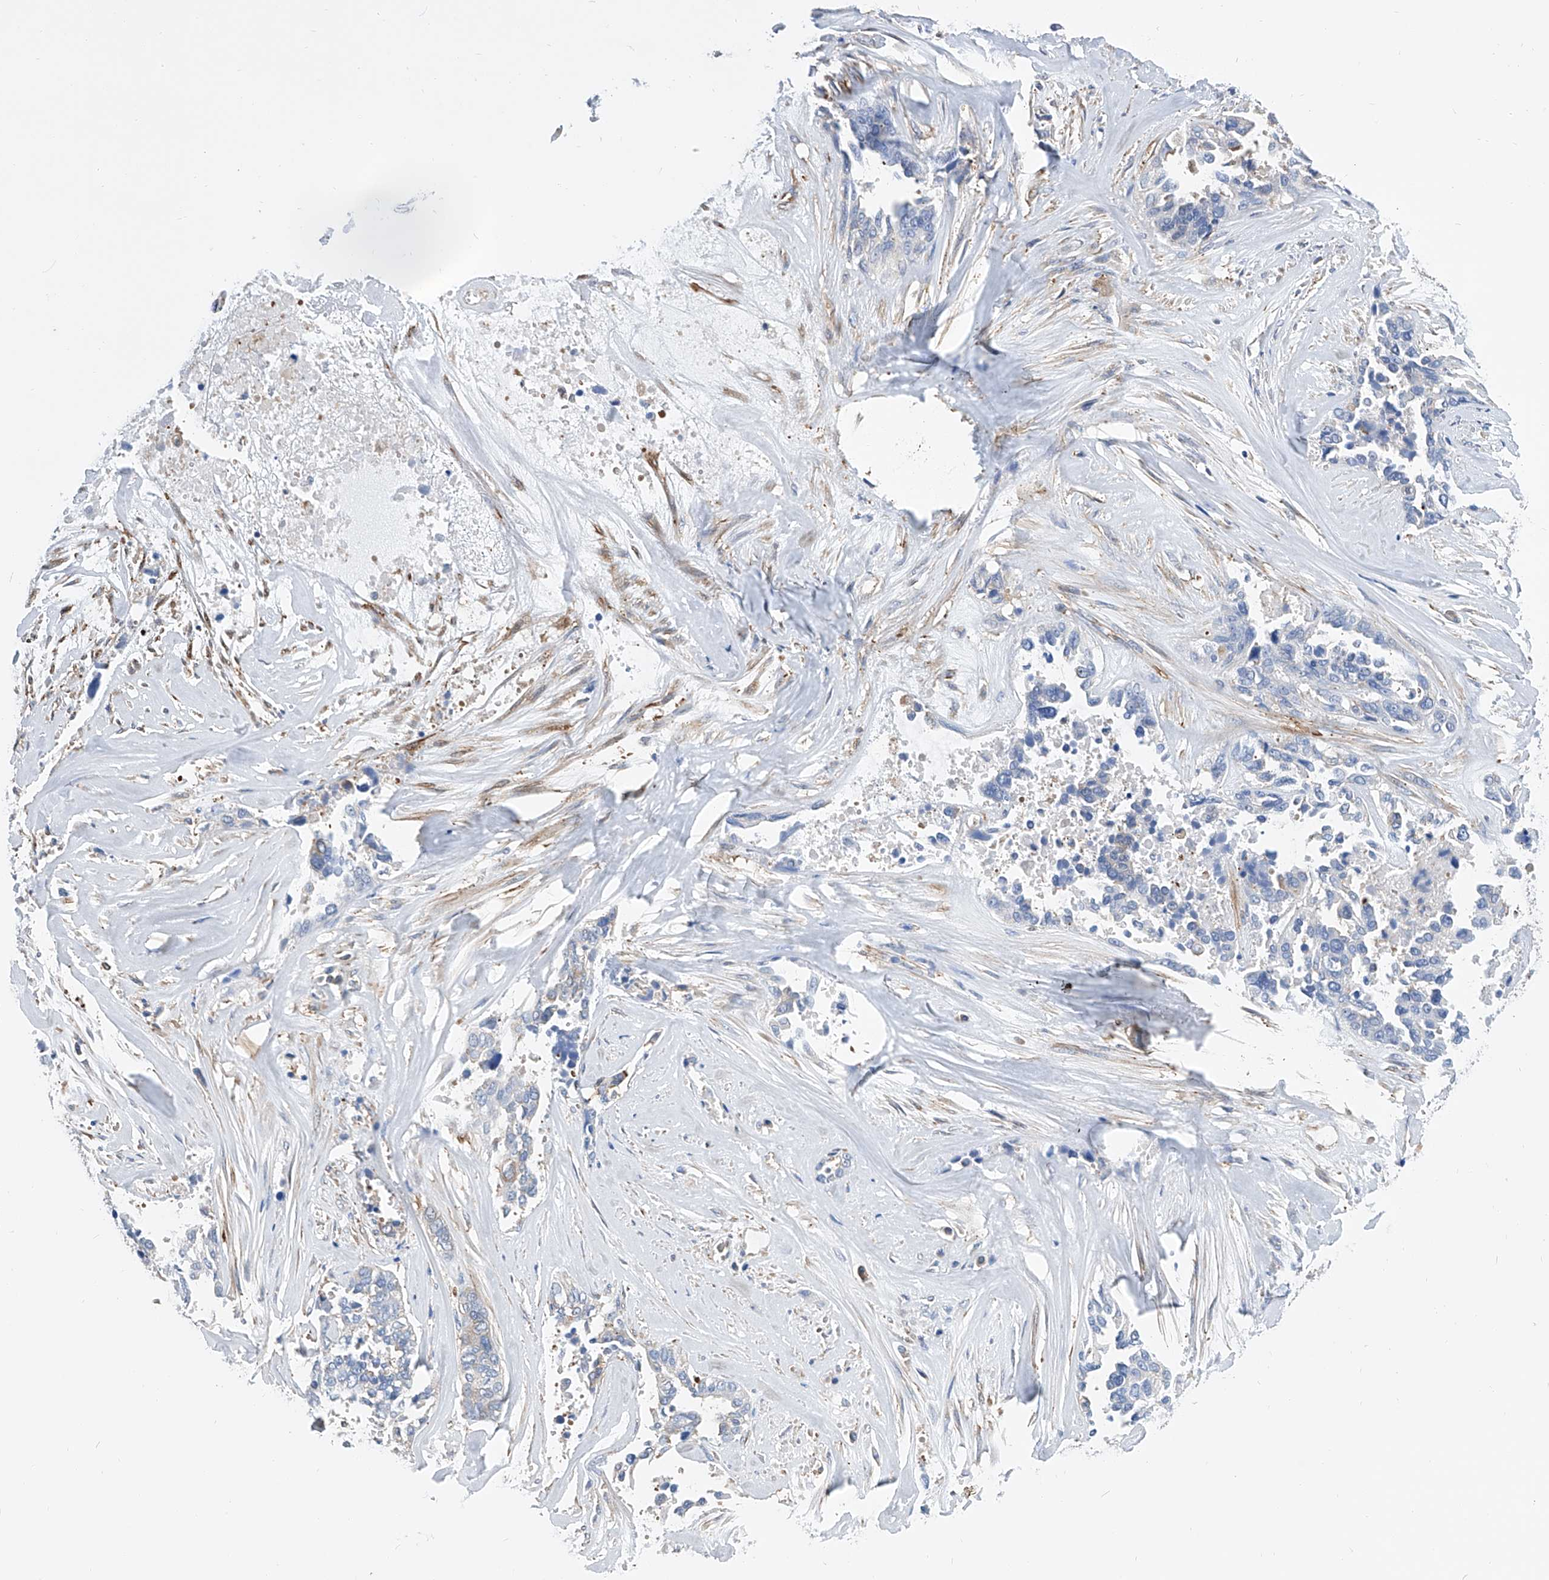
{"staining": {"intensity": "negative", "quantity": "none", "location": "none"}, "tissue": "ovarian cancer", "cell_type": "Tumor cells", "image_type": "cancer", "snomed": [{"axis": "morphology", "description": "Cystadenocarcinoma, serous, NOS"}, {"axis": "topography", "description": "Ovary"}], "caption": "High power microscopy micrograph of an IHC photomicrograph of serous cystadenocarcinoma (ovarian), revealing no significant positivity in tumor cells.", "gene": "GPT", "patient": {"sex": "female", "age": 44}}